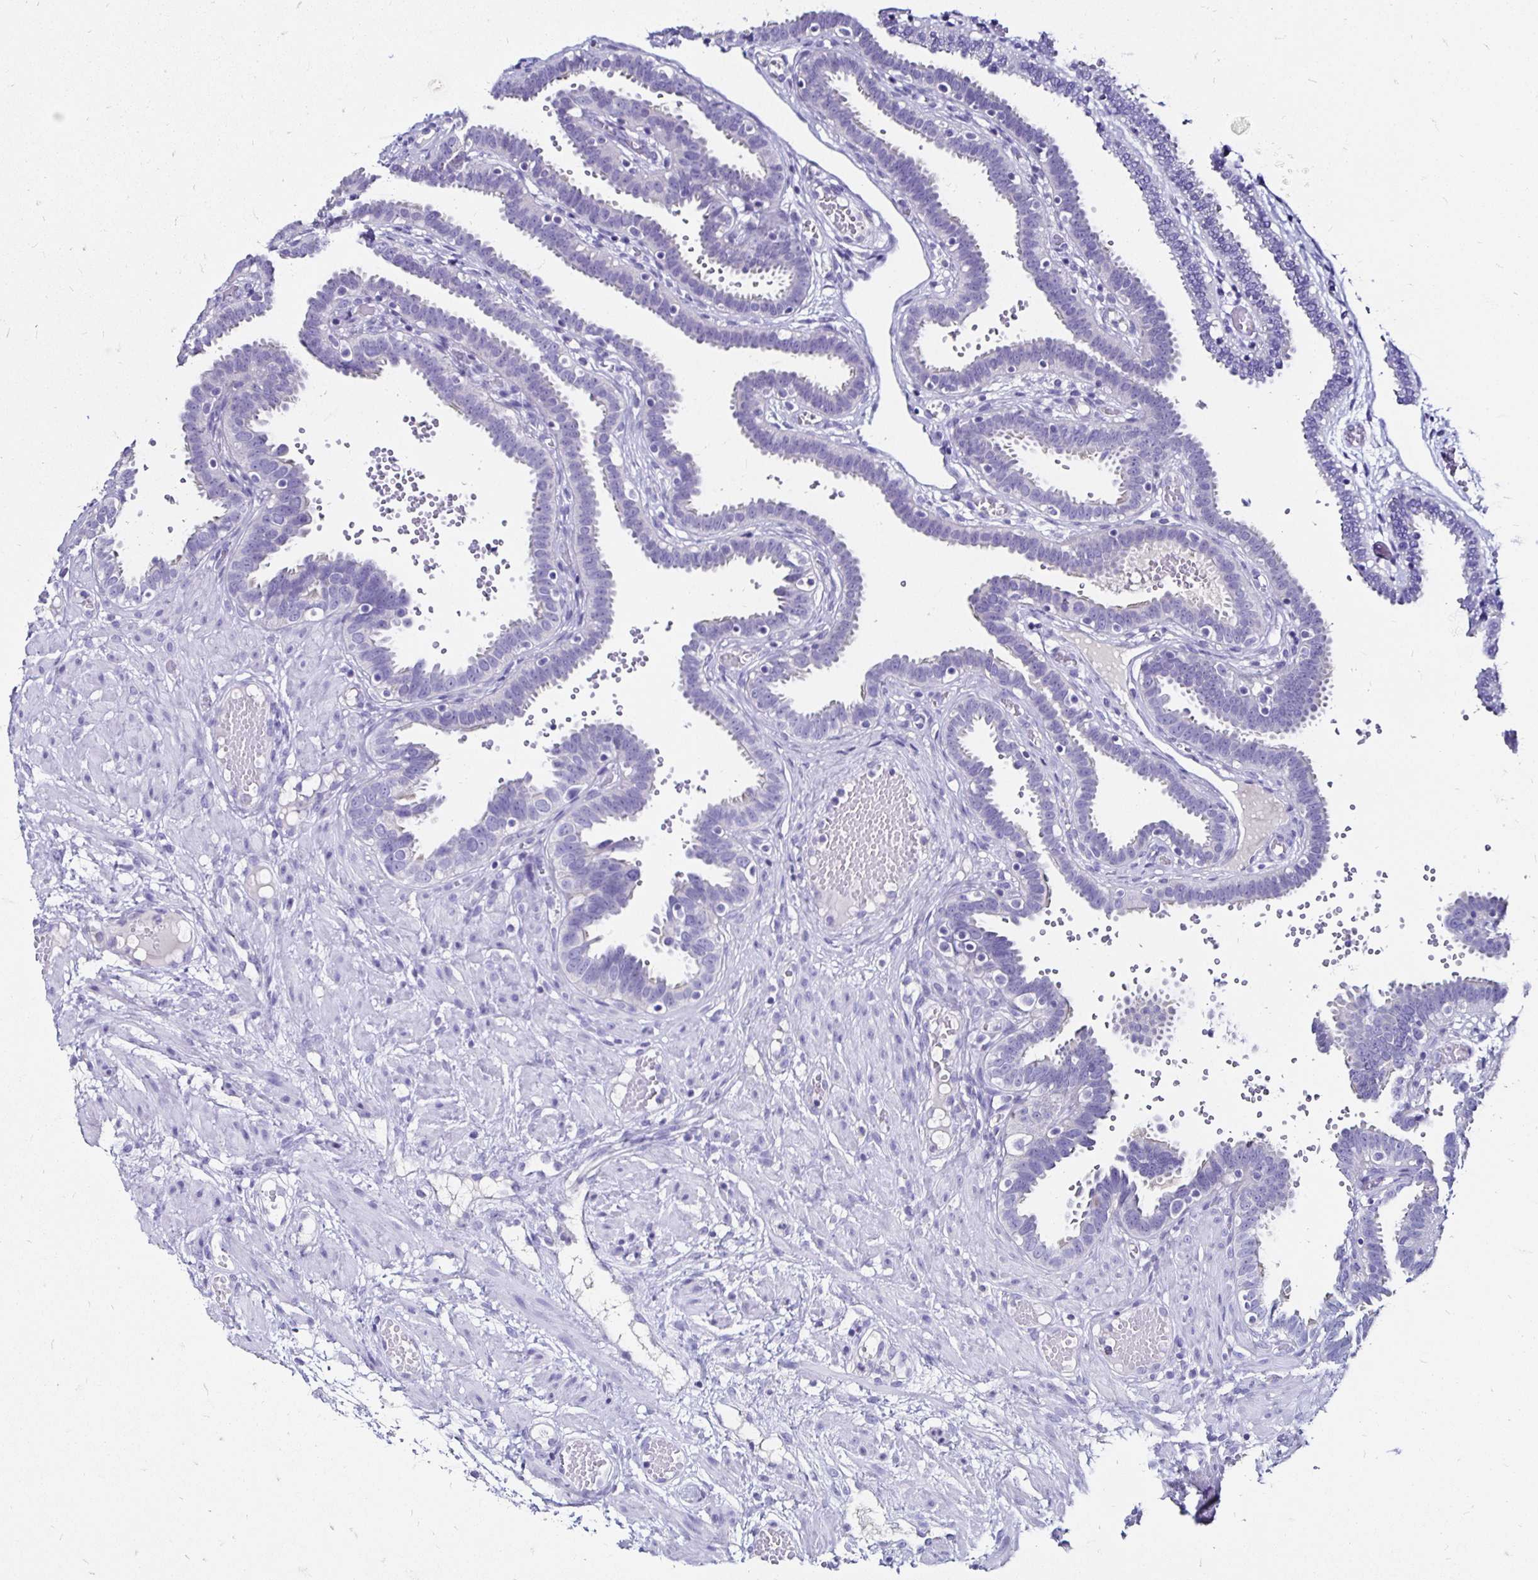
{"staining": {"intensity": "negative", "quantity": "none", "location": "none"}, "tissue": "fallopian tube", "cell_type": "Glandular cells", "image_type": "normal", "snomed": [{"axis": "morphology", "description": "Normal tissue, NOS"}, {"axis": "topography", "description": "Fallopian tube"}], "caption": "A high-resolution photomicrograph shows IHC staining of normal fallopian tube, which reveals no significant staining in glandular cells.", "gene": "KCNT1", "patient": {"sex": "female", "age": 37}}